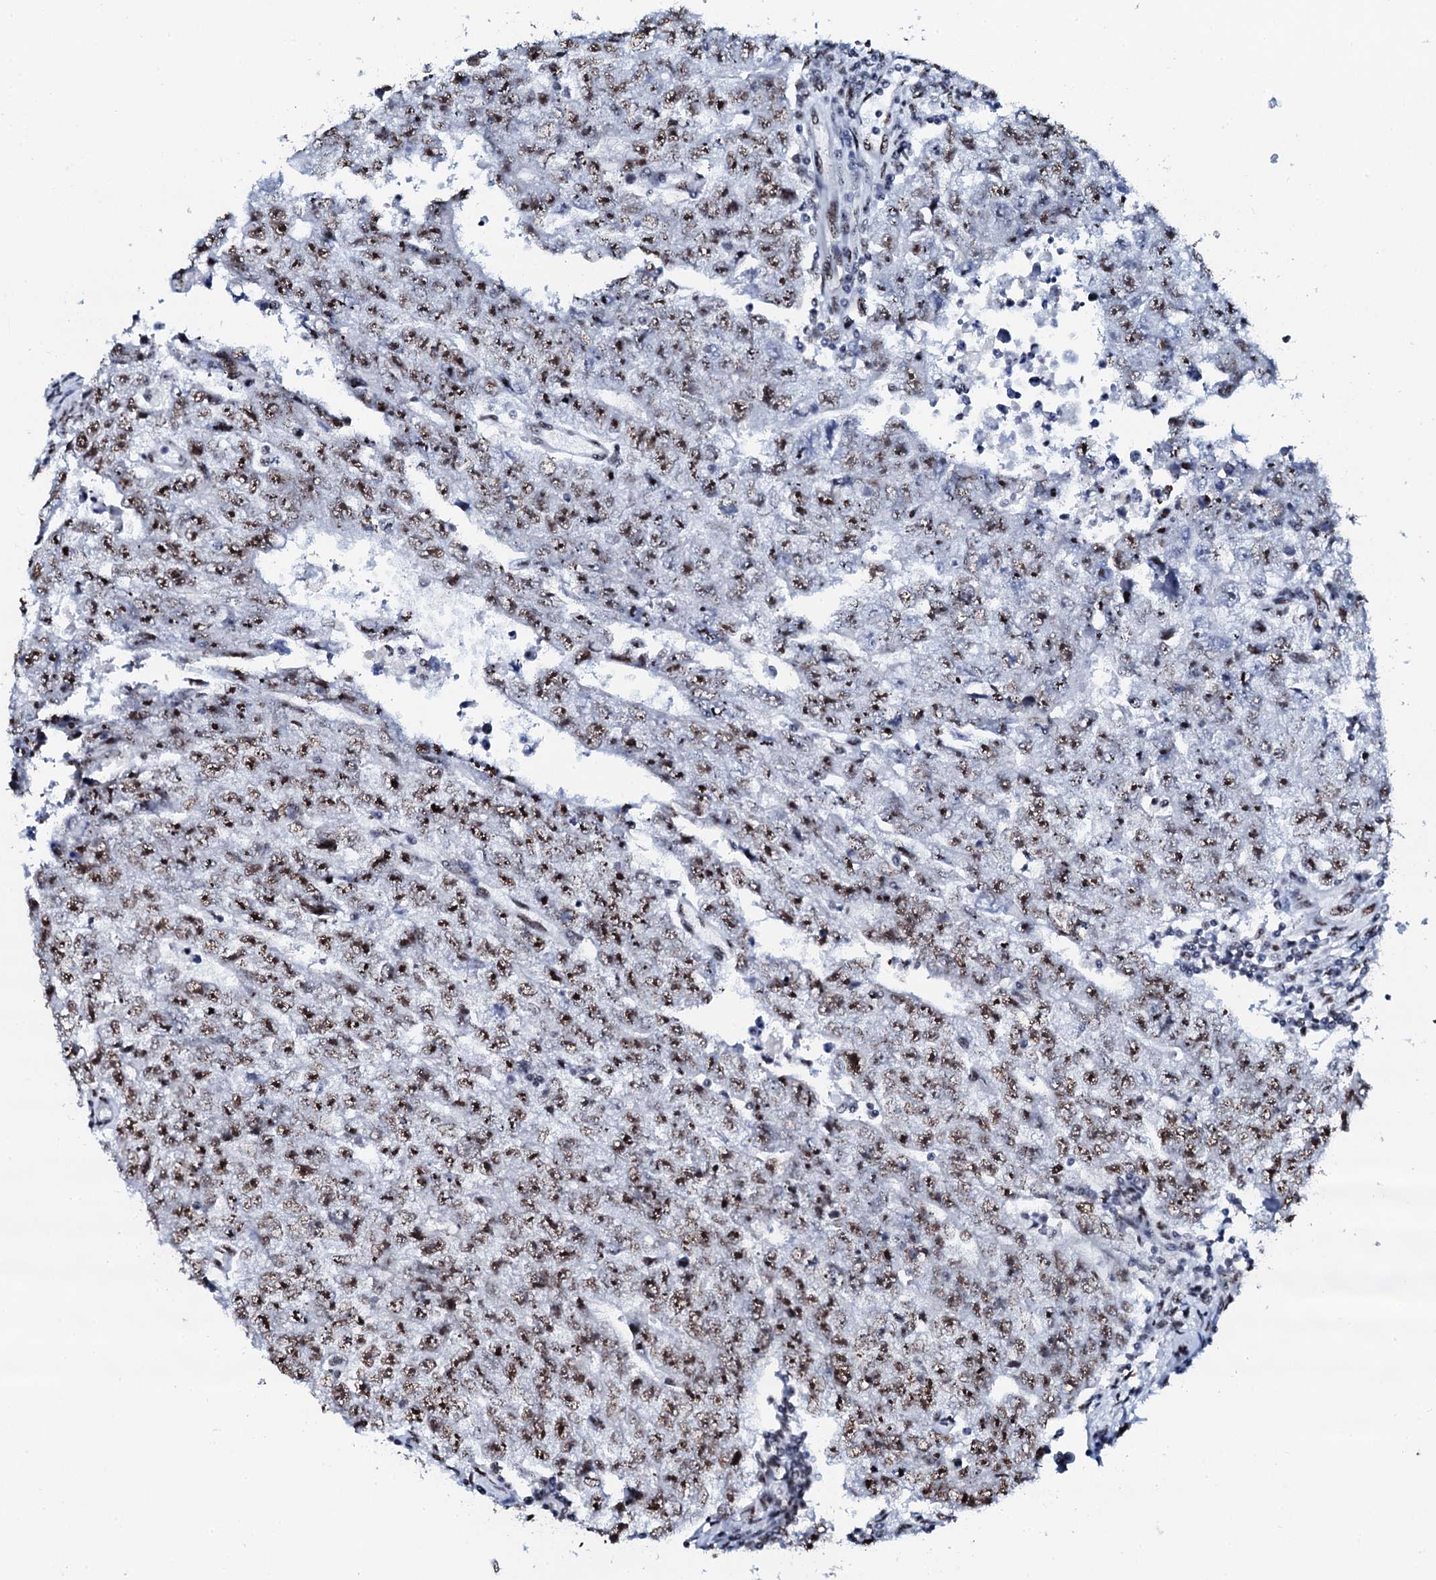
{"staining": {"intensity": "strong", "quantity": ">75%", "location": "nuclear"}, "tissue": "testis cancer", "cell_type": "Tumor cells", "image_type": "cancer", "snomed": [{"axis": "morphology", "description": "Carcinoma, Embryonal, NOS"}, {"axis": "topography", "description": "Testis"}], "caption": "IHC of human embryonal carcinoma (testis) demonstrates high levels of strong nuclear staining in about >75% of tumor cells.", "gene": "NKAPD1", "patient": {"sex": "male", "age": 17}}